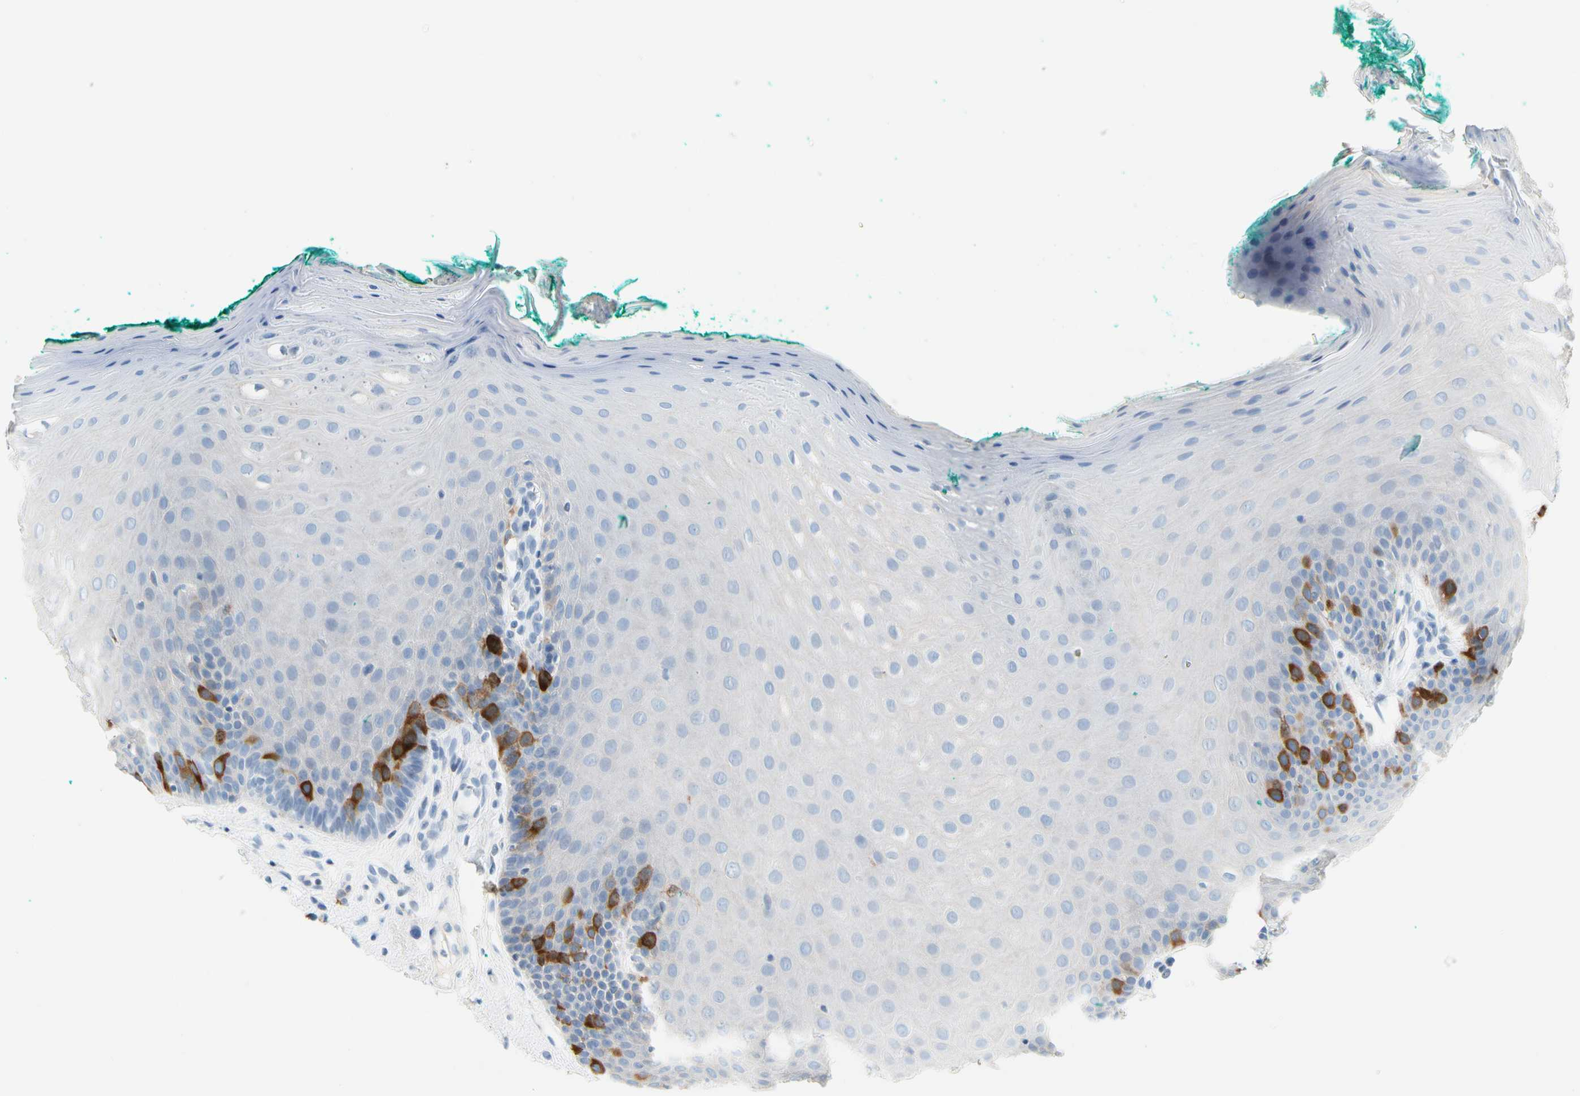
{"staining": {"intensity": "strong", "quantity": "<25%", "location": "cytoplasmic/membranous"}, "tissue": "oral mucosa", "cell_type": "Squamous epithelial cells", "image_type": "normal", "snomed": [{"axis": "morphology", "description": "Normal tissue, NOS"}, {"axis": "topography", "description": "Skeletal muscle"}, {"axis": "topography", "description": "Oral tissue"}], "caption": "Squamous epithelial cells display medium levels of strong cytoplasmic/membranous expression in approximately <25% of cells in benign oral mucosa.", "gene": "TACC3", "patient": {"sex": "male", "age": 58}}